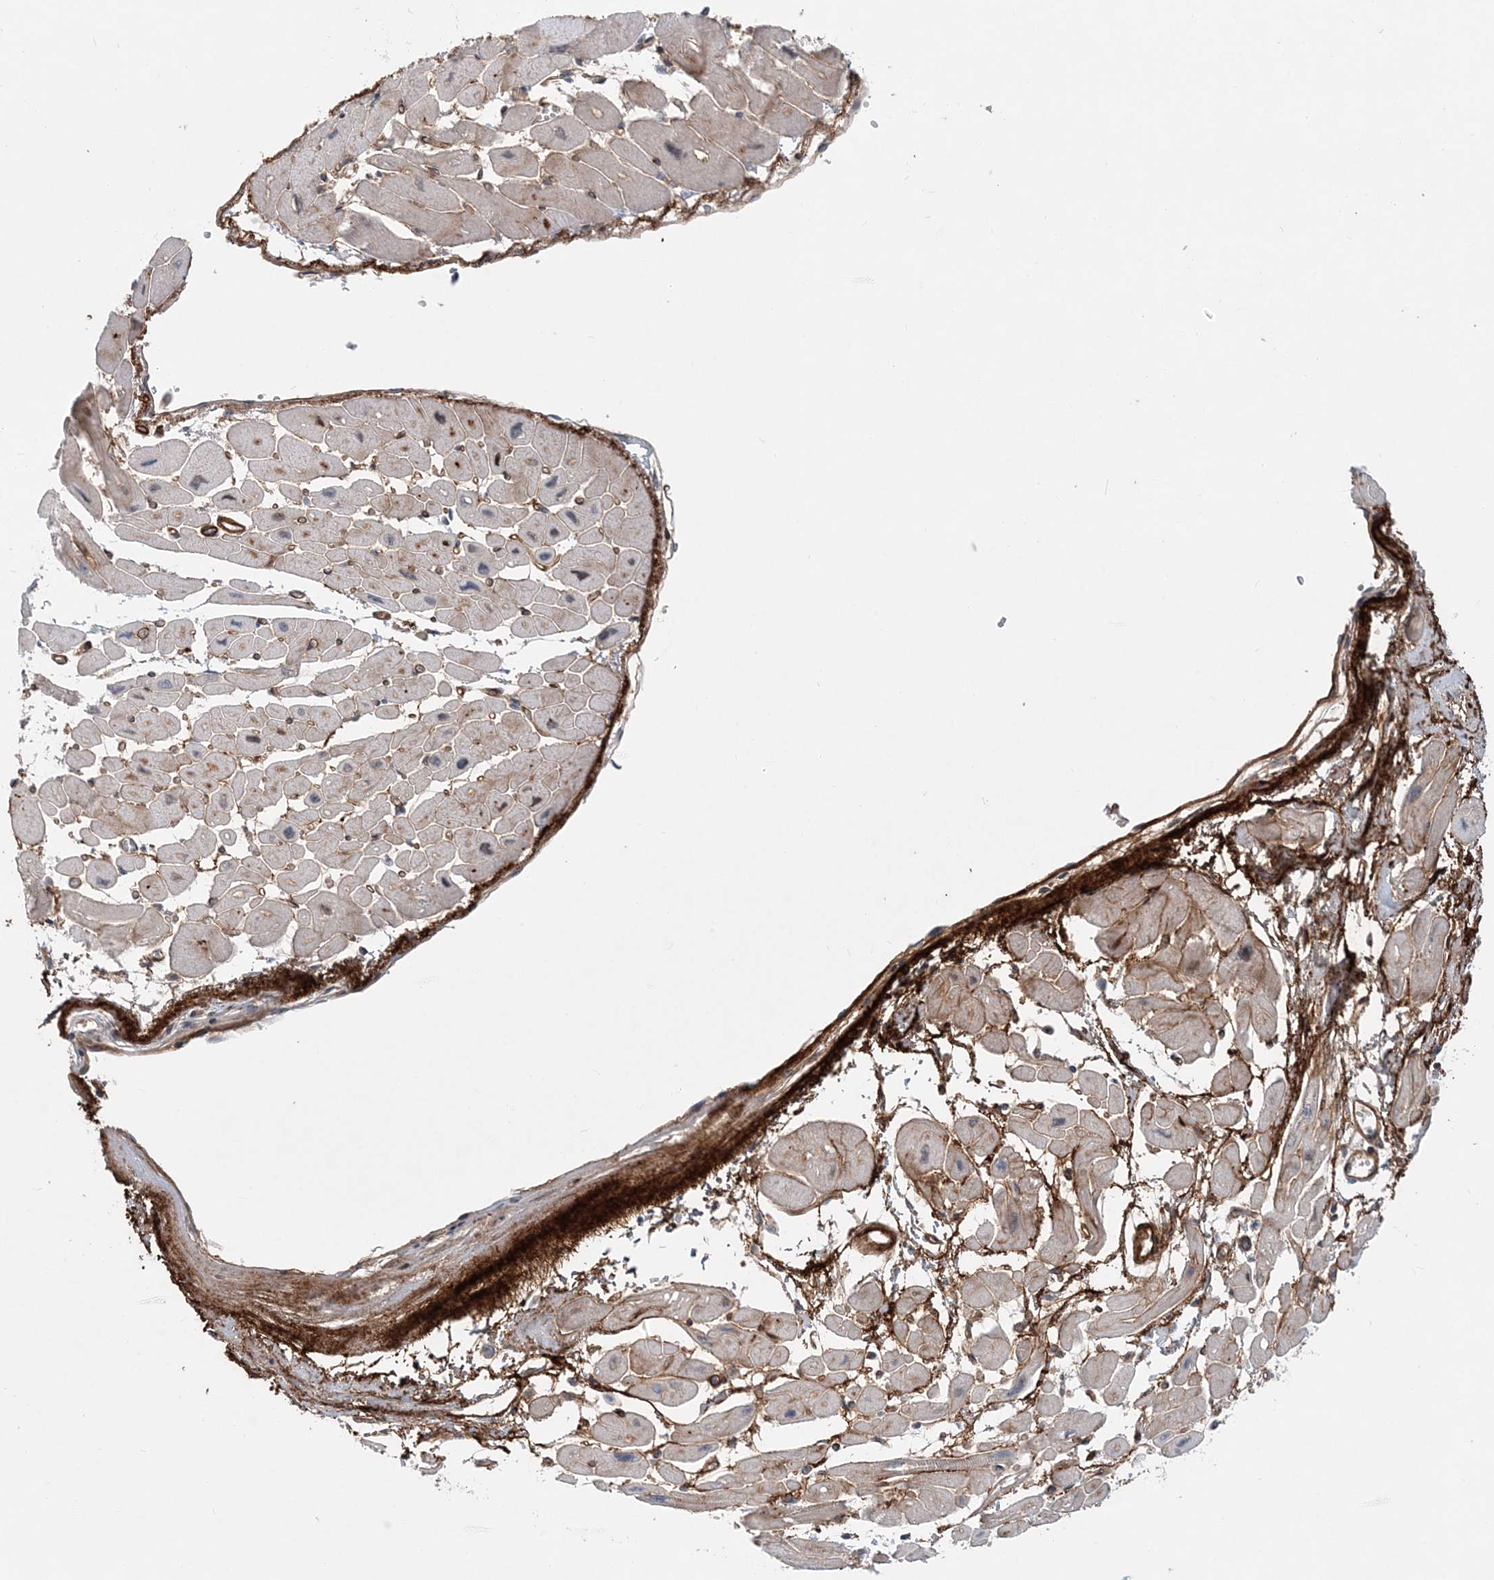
{"staining": {"intensity": "weak", "quantity": ">75%", "location": "cytoplasmic/membranous"}, "tissue": "heart muscle", "cell_type": "Cardiomyocytes", "image_type": "normal", "snomed": [{"axis": "morphology", "description": "Normal tissue, NOS"}, {"axis": "topography", "description": "Heart"}], "caption": "Heart muscle was stained to show a protein in brown. There is low levels of weak cytoplasmic/membranous staining in about >75% of cardiomyocytes. The protein of interest is stained brown, and the nuclei are stained in blue (DAB IHC with brightfield microscopy, high magnification).", "gene": "GEMIN5", "patient": {"sex": "female", "age": 54}}